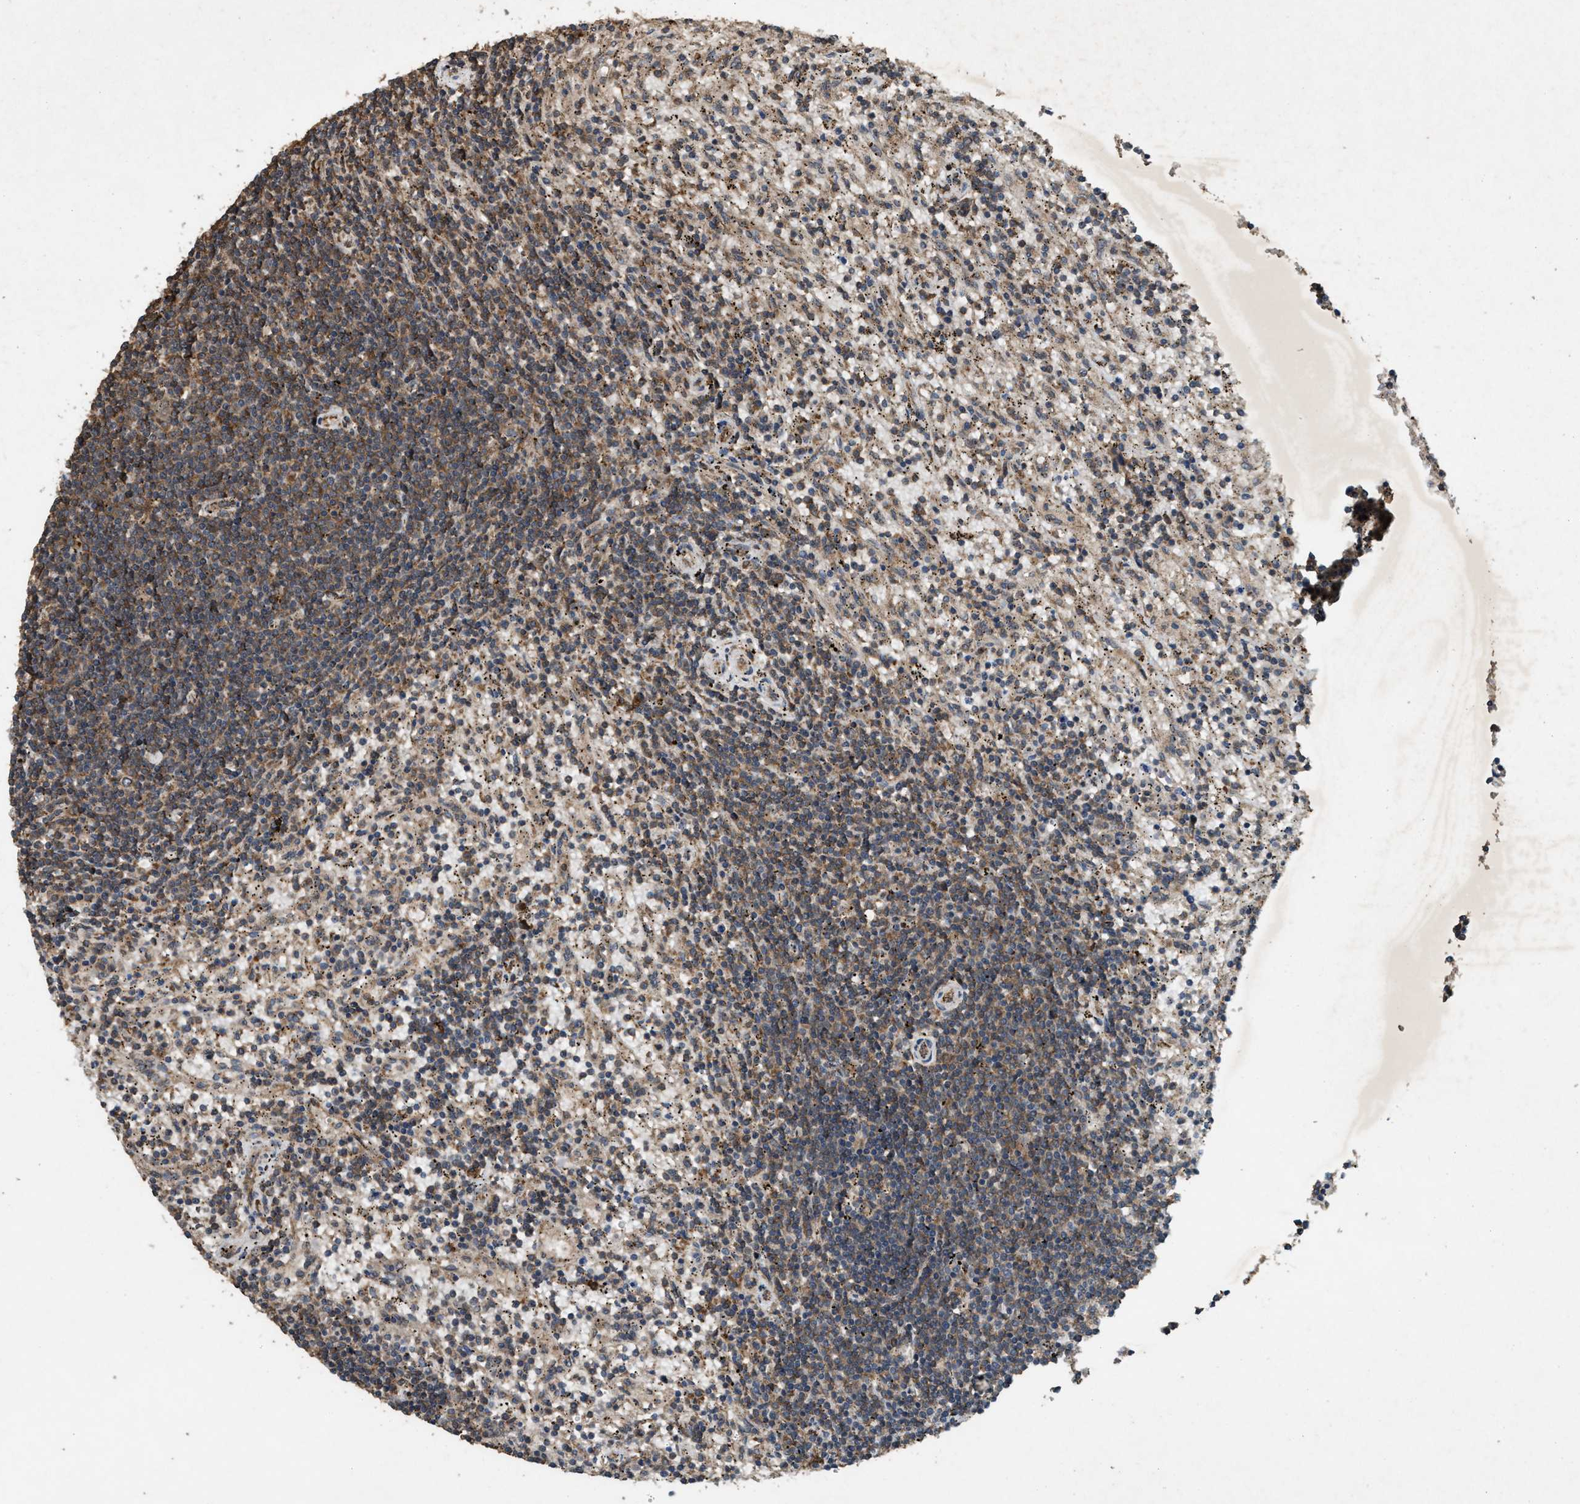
{"staining": {"intensity": "moderate", "quantity": ">75%", "location": "cytoplasmic/membranous"}, "tissue": "lymphoma", "cell_type": "Tumor cells", "image_type": "cancer", "snomed": [{"axis": "morphology", "description": "Malignant lymphoma, non-Hodgkin's type, Low grade"}, {"axis": "topography", "description": "Spleen"}], "caption": "Human malignant lymphoma, non-Hodgkin's type (low-grade) stained with a brown dye shows moderate cytoplasmic/membranous positive expression in approximately >75% of tumor cells.", "gene": "ARHGEF5", "patient": {"sex": "male", "age": 76}}